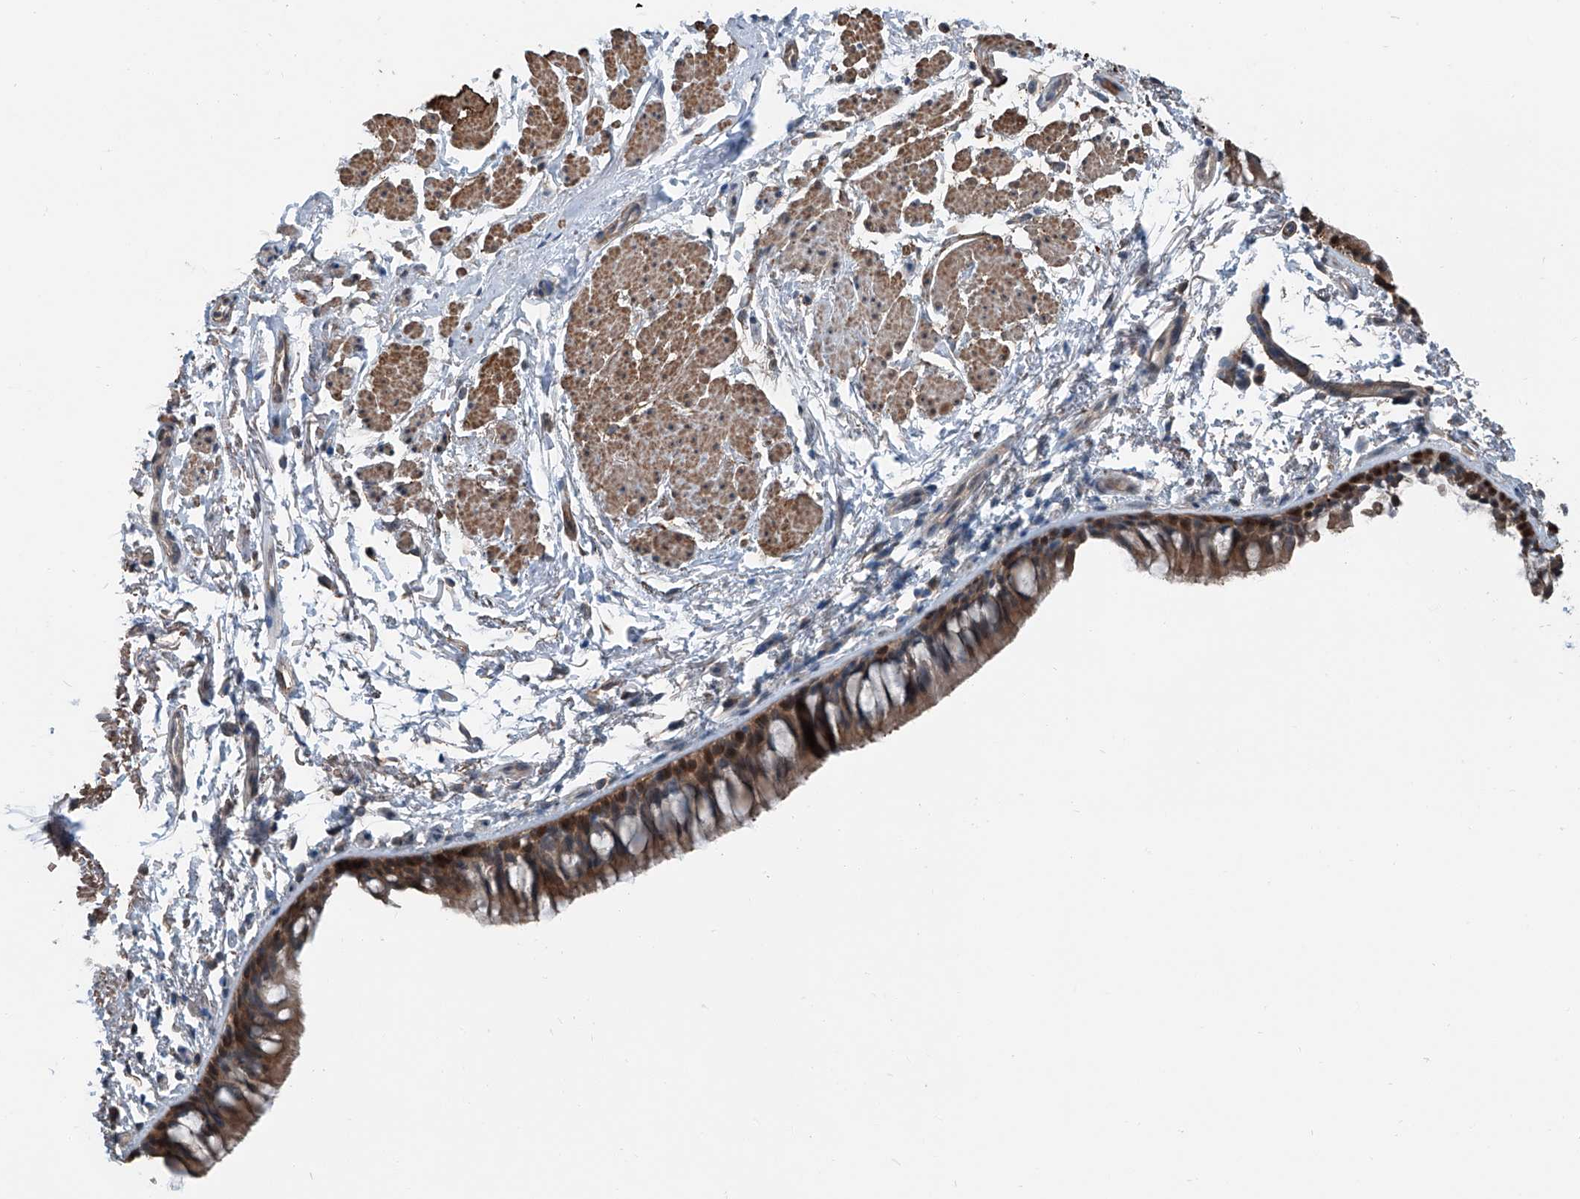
{"staining": {"intensity": "moderate", "quantity": ">75%", "location": "cytoplasmic/membranous,nuclear"}, "tissue": "bronchus", "cell_type": "Respiratory epithelial cells", "image_type": "normal", "snomed": [{"axis": "morphology", "description": "Normal tissue, NOS"}, {"axis": "topography", "description": "Cartilage tissue"}, {"axis": "topography", "description": "Bronchus"}], "caption": "Normal bronchus demonstrates moderate cytoplasmic/membranous,nuclear expression in about >75% of respiratory epithelial cells.", "gene": "HSPA6", "patient": {"sex": "female", "age": 73}}